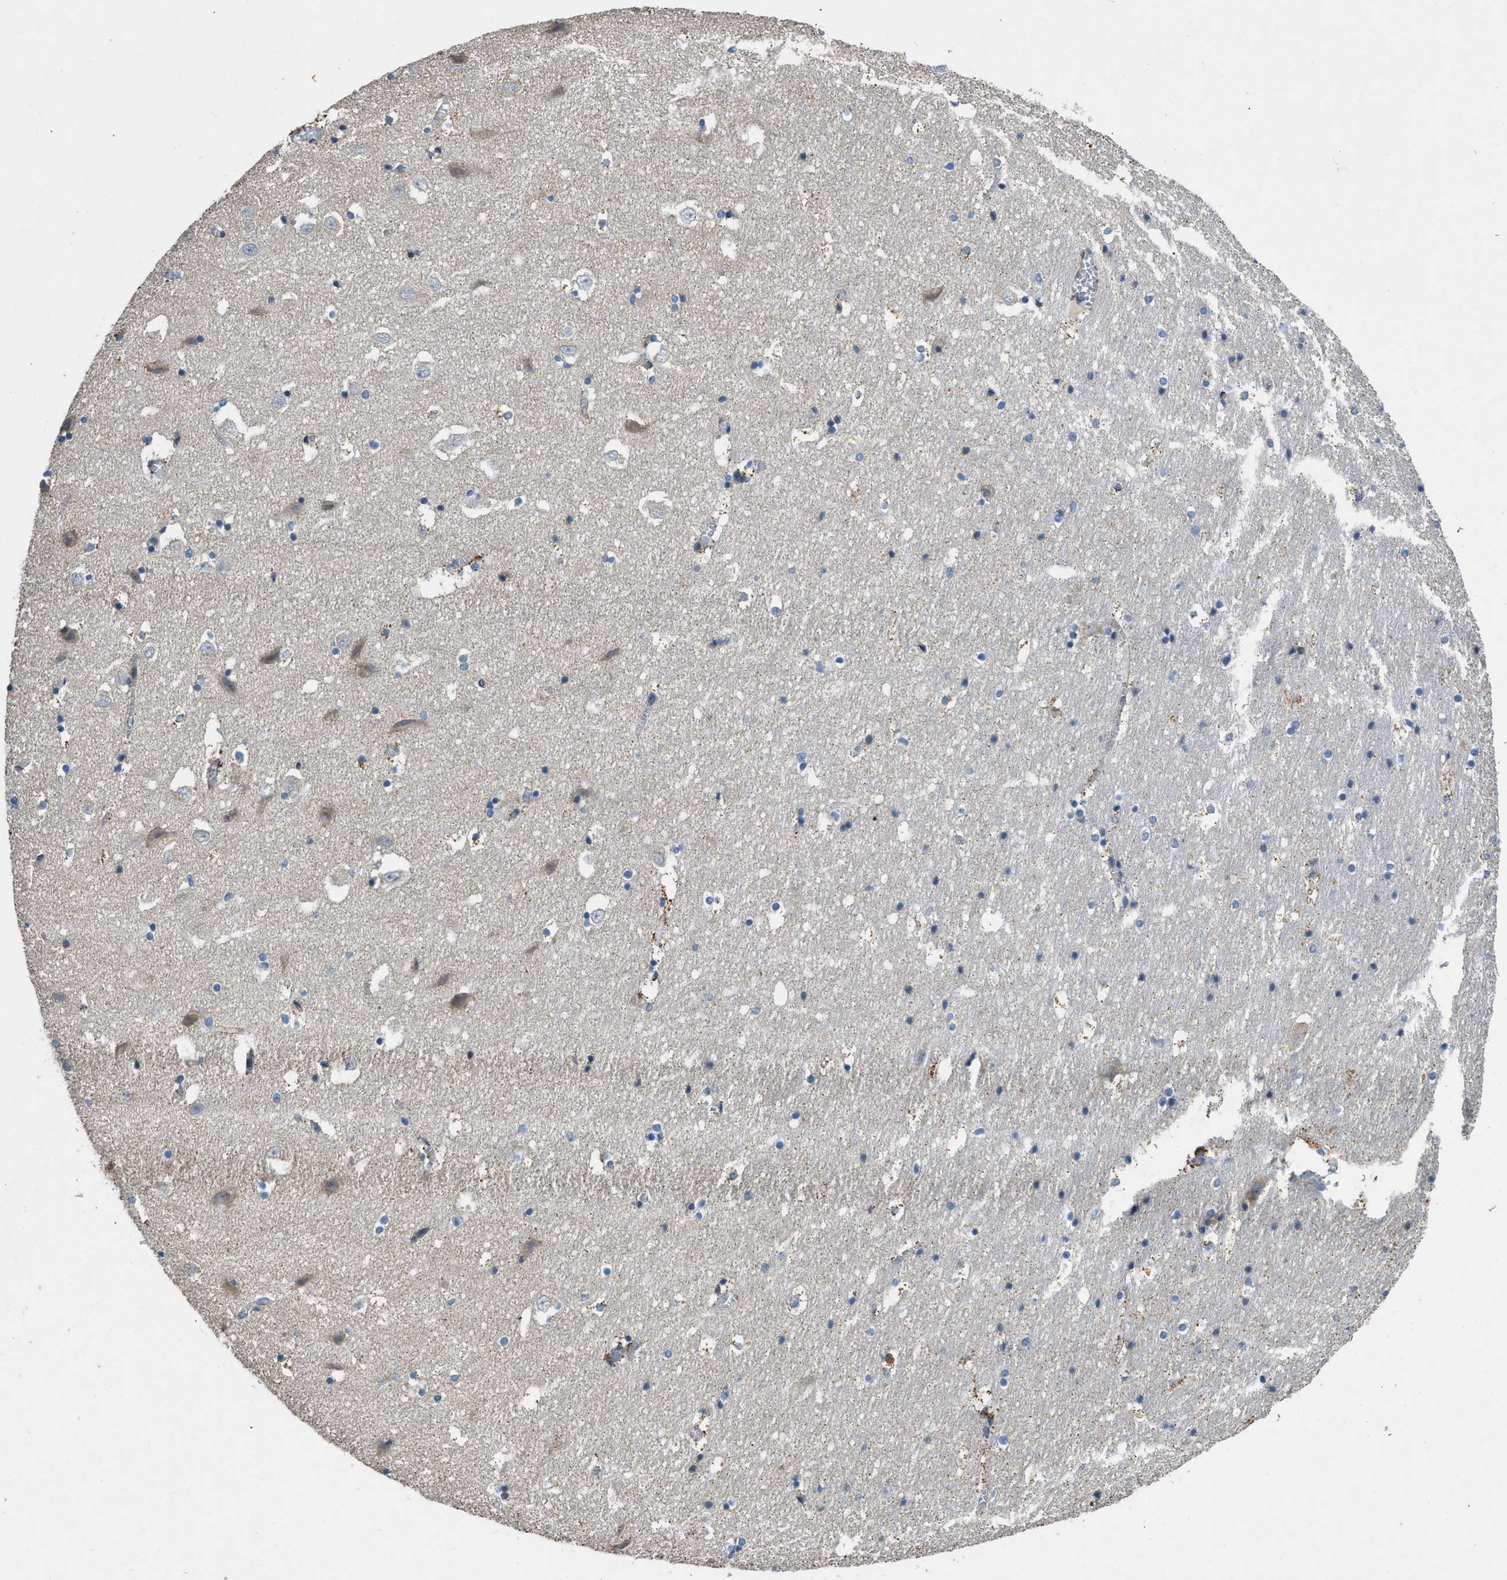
{"staining": {"intensity": "moderate", "quantity": "<25%", "location": "cytoplasmic/membranous"}, "tissue": "hippocampus", "cell_type": "Glial cells", "image_type": "normal", "snomed": [{"axis": "morphology", "description": "Normal tissue, NOS"}, {"axis": "topography", "description": "Hippocampus"}], "caption": "Immunohistochemical staining of benign hippocampus exhibits low levels of moderate cytoplasmic/membranous staining in about <25% of glial cells.", "gene": "GGCX", "patient": {"sex": "male", "age": 45}}